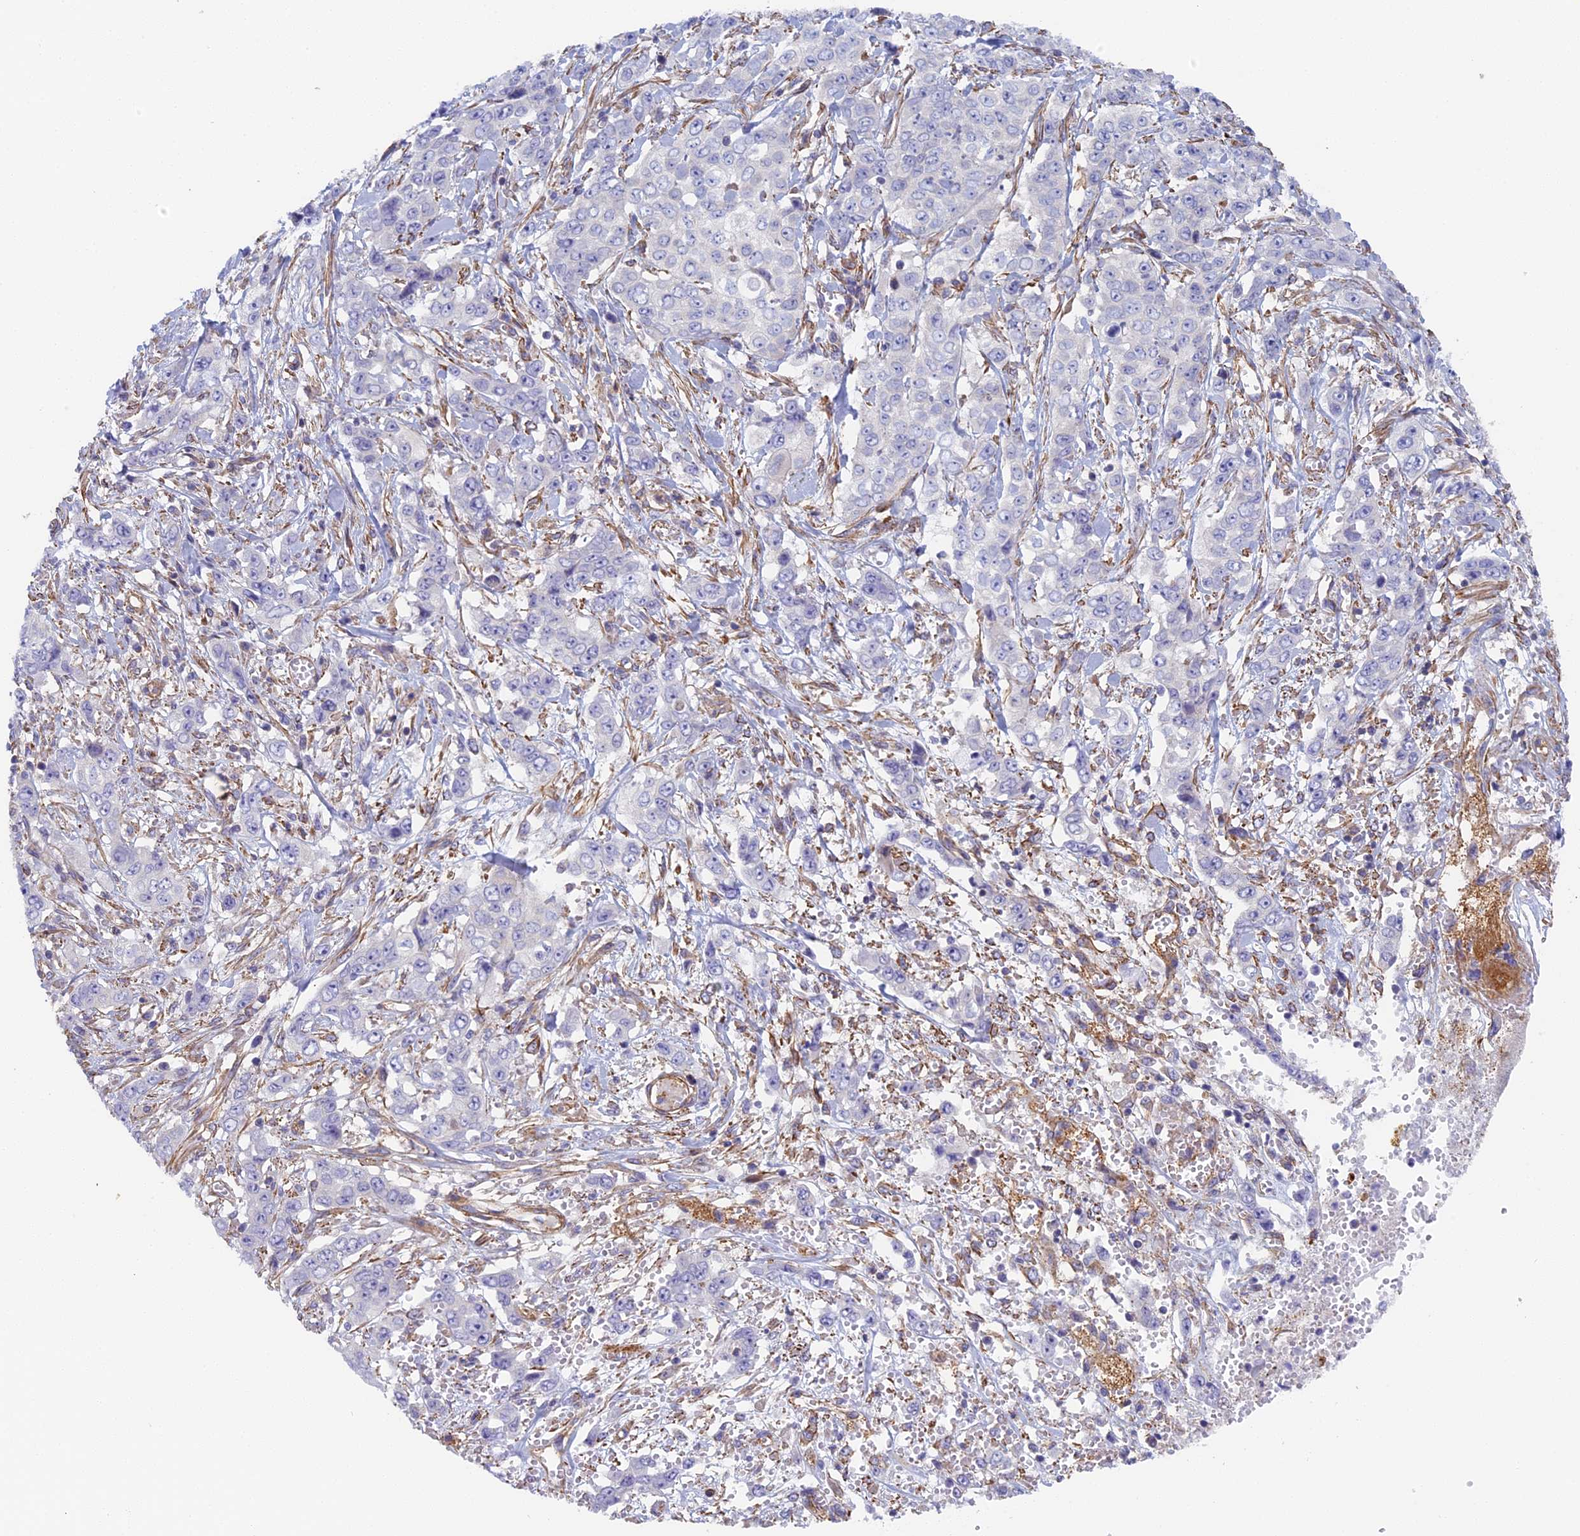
{"staining": {"intensity": "negative", "quantity": "none", "location": "none"}, "tissue": "stomach cancer", "cell_type": "Tumor cells", "image_type": "cancer", "snomed": [{"axis": "morphology", "description": "Adenocarcinoma, NOS"}, {"axis": "topography", "description": "Stomach, upper"}], "caption": "Immunohistochemistry (IHC) of stomach adenocarcinoma demonstrates no staining in tumor cells.", "gene": "DDA1", "patient": {"sex": "male", "age": 62}}